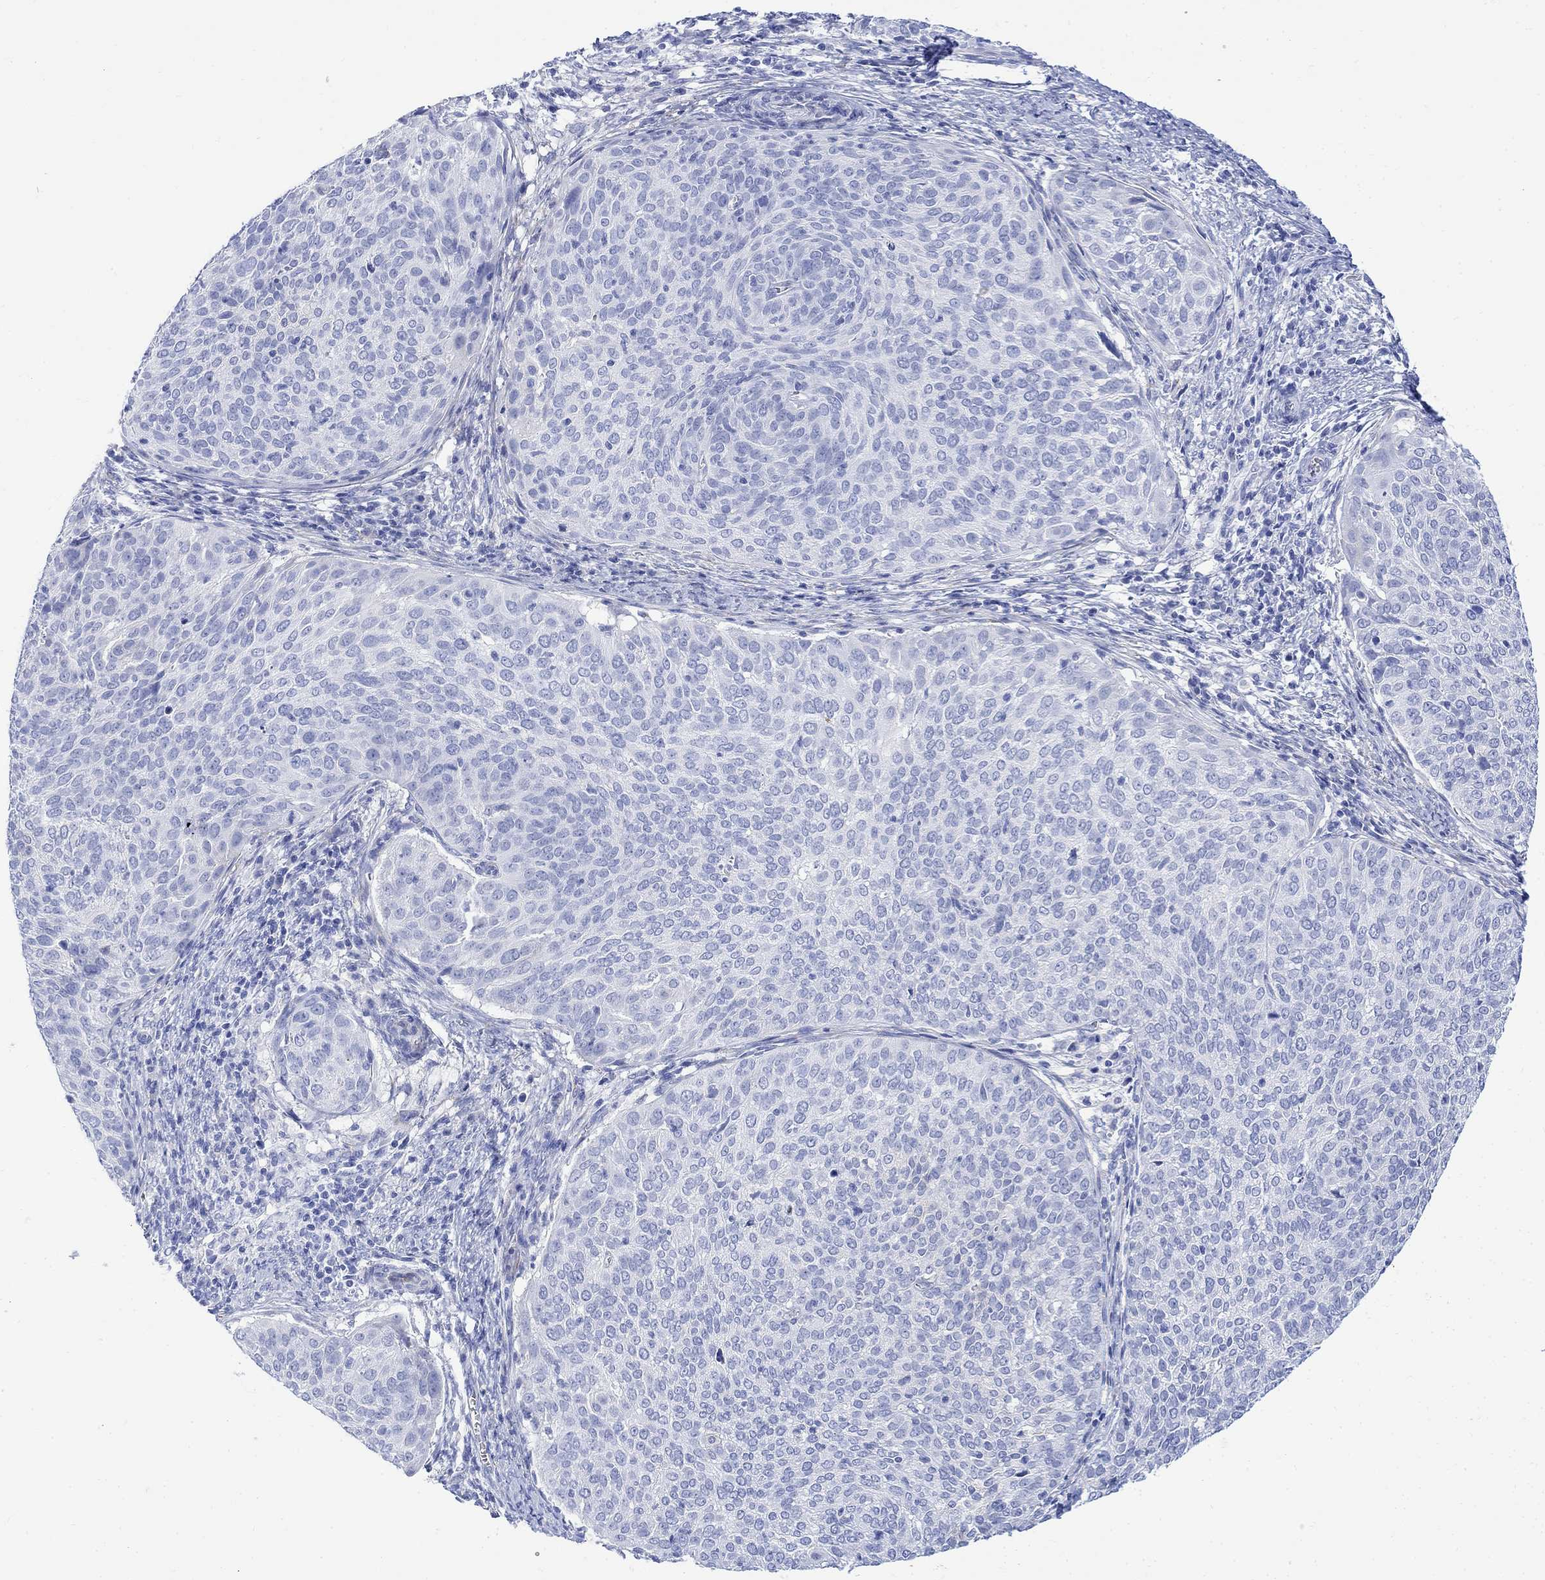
{"staining": {"intensity": "negative", "quantity": "none", "location": "none"}, "tissue": "cervical cancer", "cell_type": "Tumor cells", "image_type": "cancer", "snomed": [{"axis": "morphology", "description": "Squamous cell carcinoma, NOS"}, {"axis": "topography", "description": "Cervix"}], "caption": "An IHC photomicrograph of cervical cancer (squamous cell carcinoma) is shown. There is no staining in tumor cells of cervical cancer (squamous cell carcinoma).", "gene": "MYL1", "patient": {"sex": "female", "age": 39}}